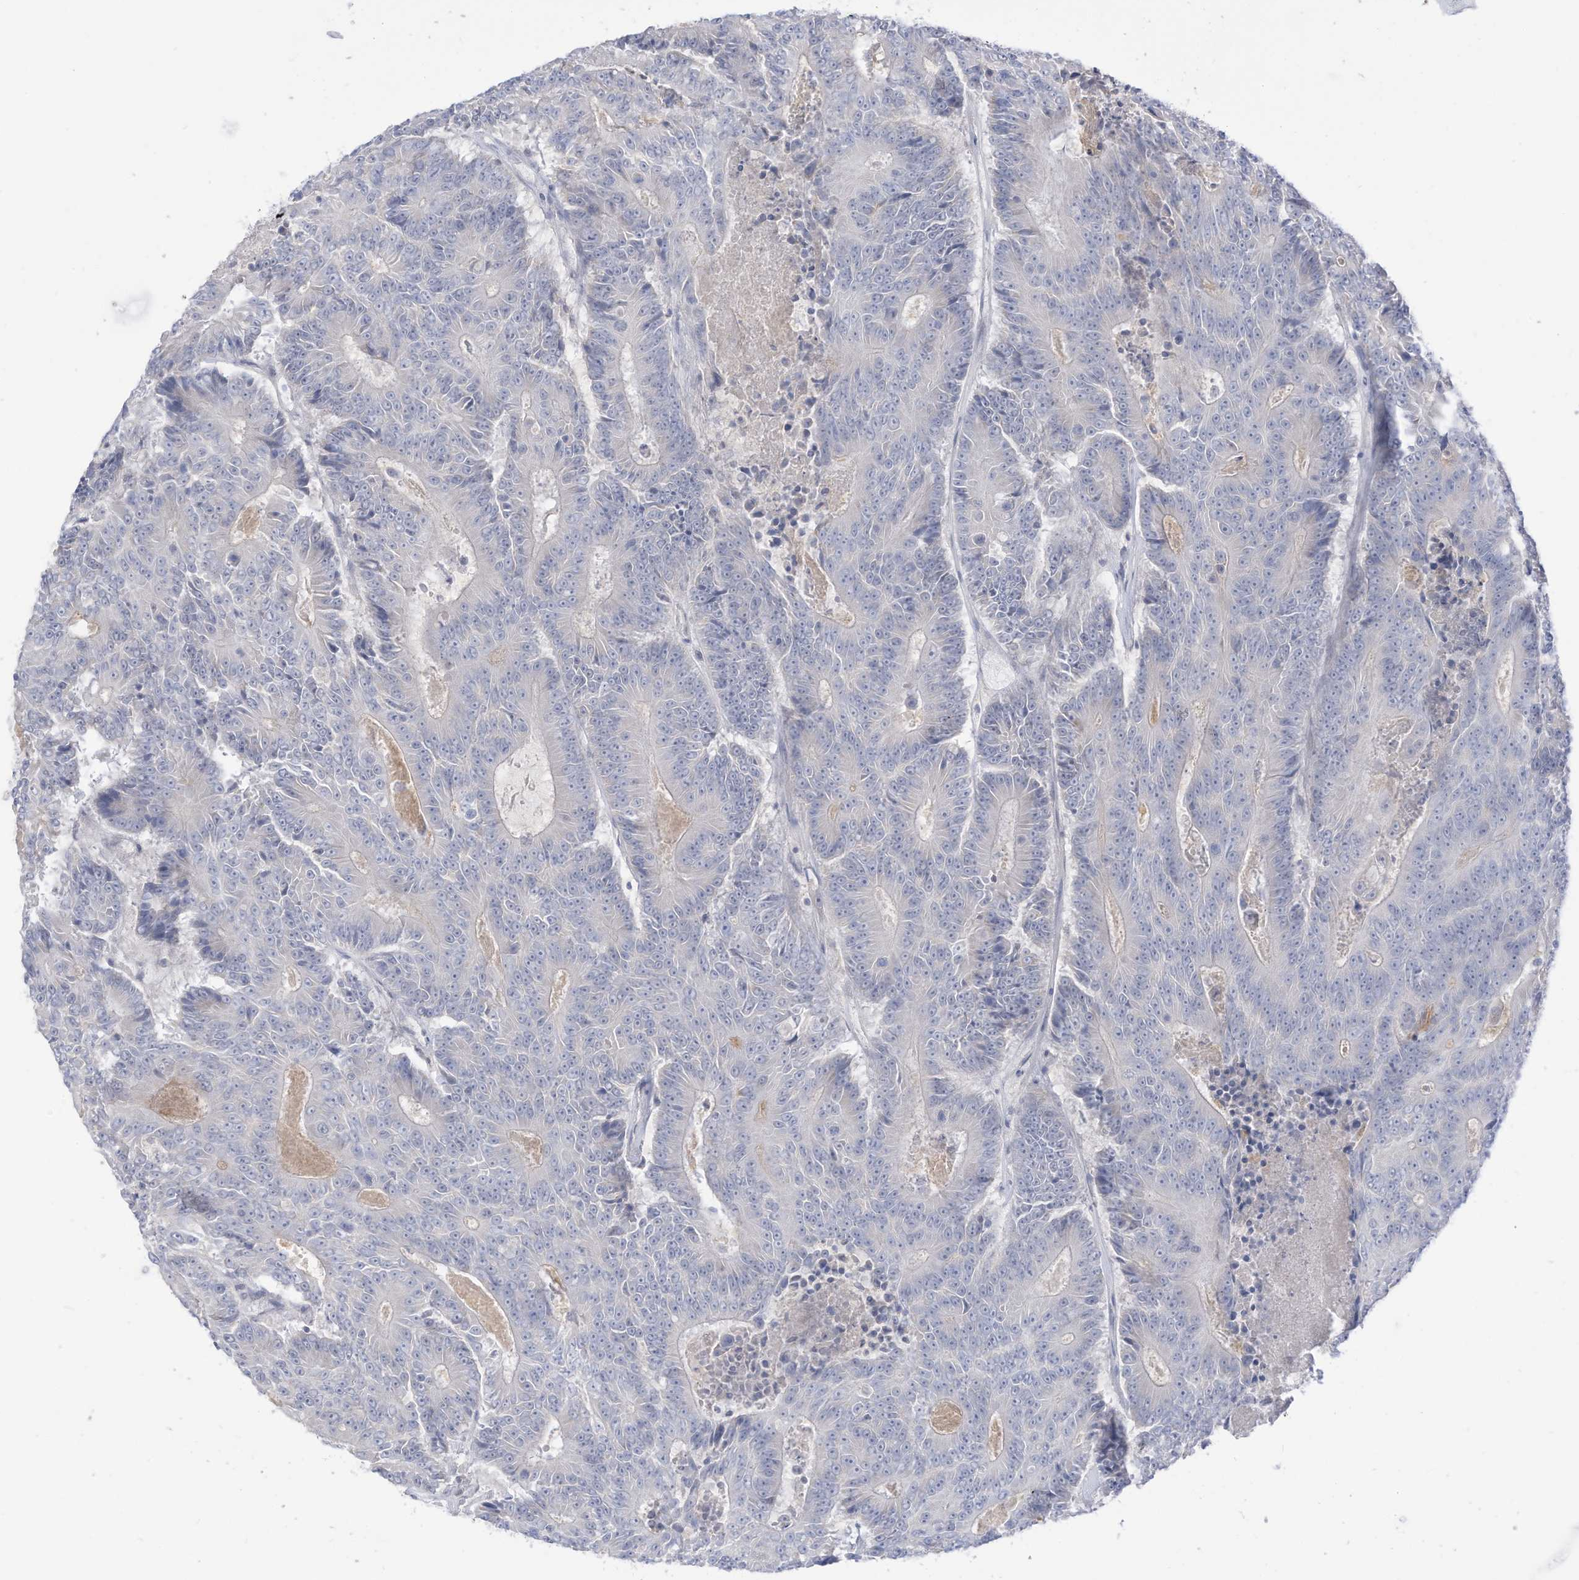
{"staining": {"intensity": "negative", "quantity": "none", "location": "none"}, "tissue": "colorectal cancer", "cell_type": "Tumor cells", "image_type": "cancer", "snomed": [{"axis": "morphology", "description": "Adenocarcinoma, NOS"}, {"axis": "topography", "description": "Colon"}], "caption": "A high-resolution photomicrograph shows IHC staining of colorectal adenocarcinoma, which displays no significant expression in tumor cells. (DAB (3,3'-diaminobenzidine) immunohistochemistry, high magnification).", "gene": "OGT", "patient": {"sex": "male", "age": 83}}